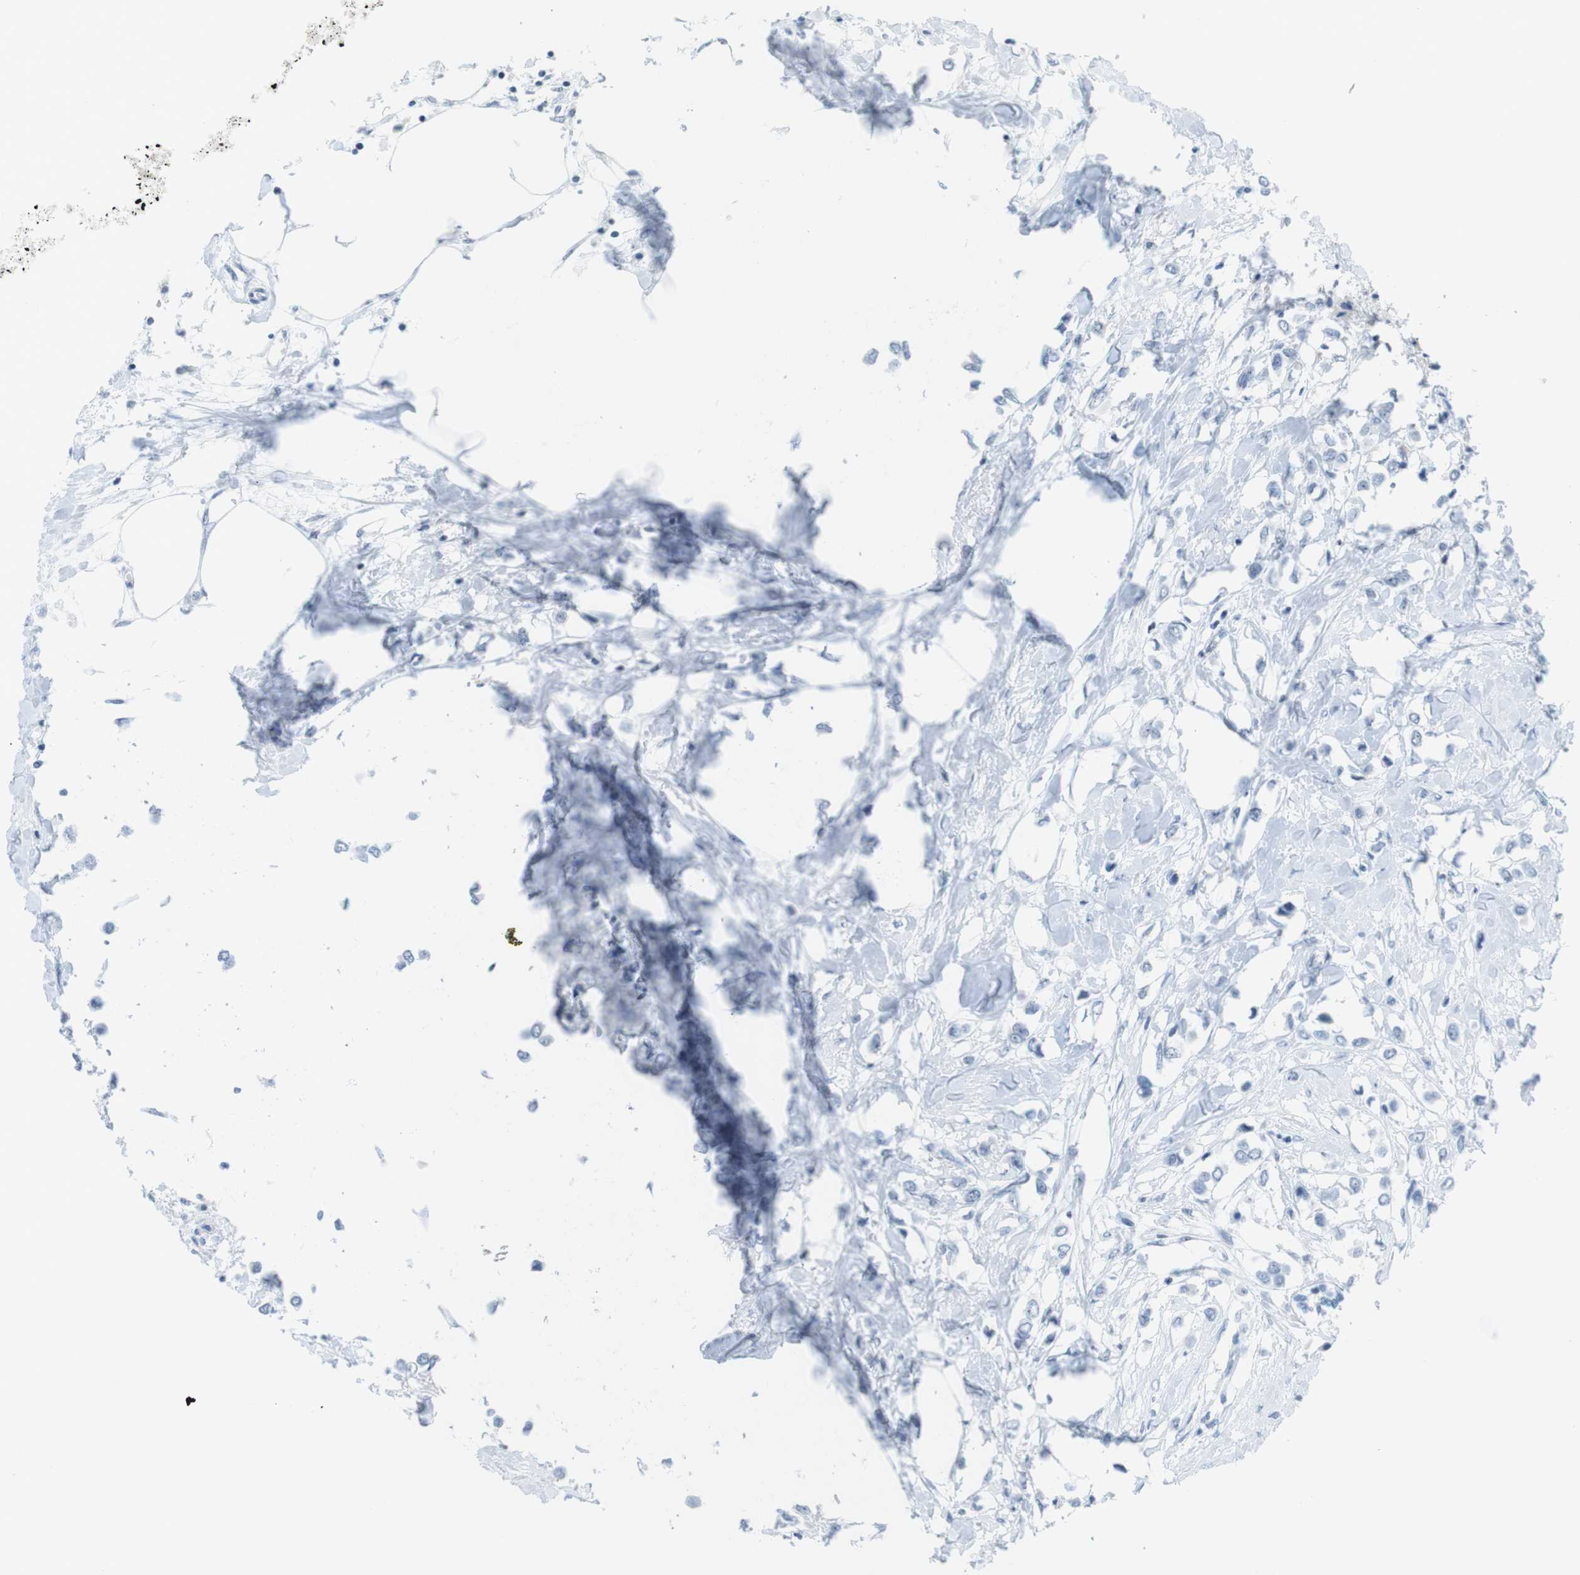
{"staining": {"intensity": "negative", "quantity": "none", "location": "none"}, "tissue": "breast cancer", "cell_type": "Tumor cells", "image_type": "cancer", "snomed": [{"axis": "morphology", "description": "Lobular carcinoma"}, {"axis": "topography", "description": "Breast"}], "caption": "Human breast lobular carcinoma stained for a protein using IHC displays no staining in tumor cells.", "gene": "NIFK", "patient": {"sex": "female", "age": 51}}